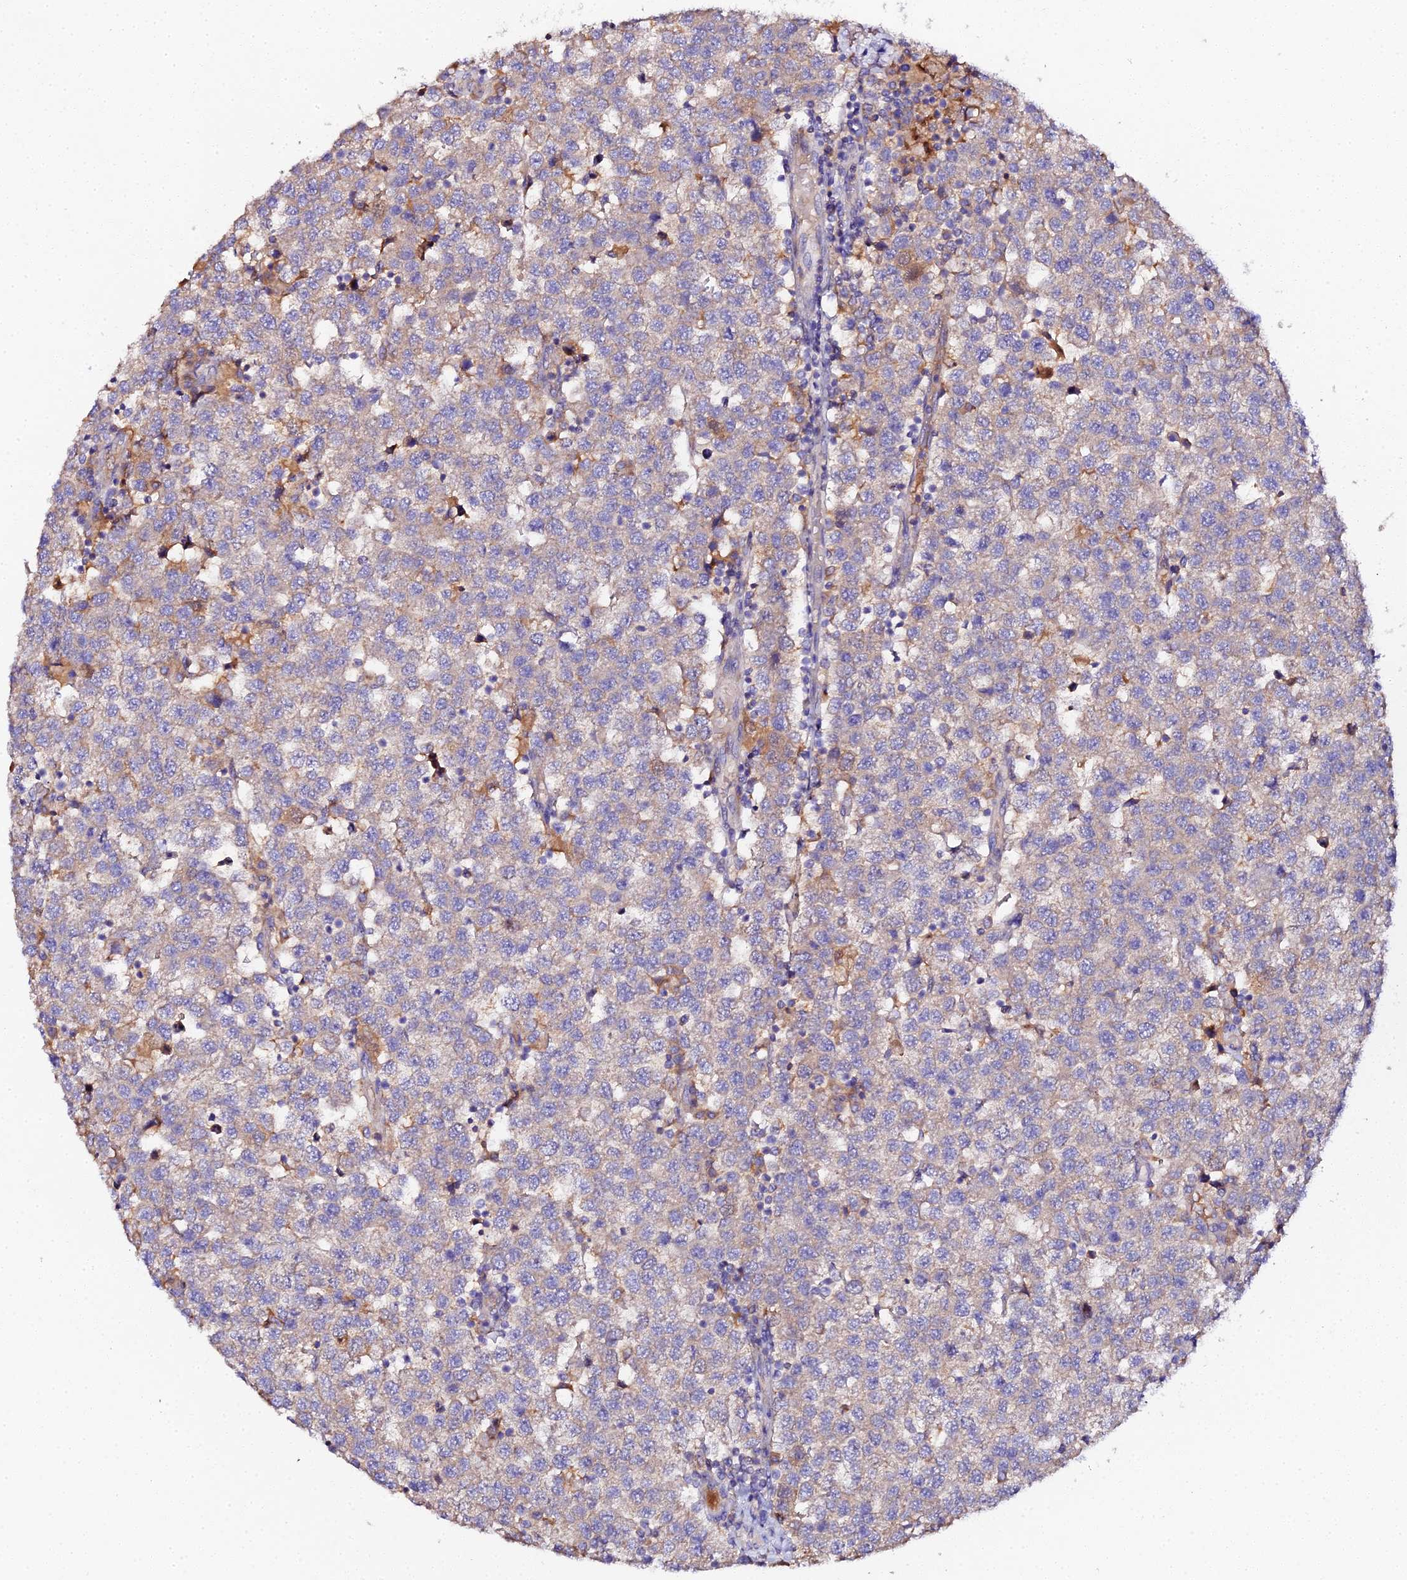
{"staining": {"intensity": "moderate", "quantity": "<25%", "location": "cytoplasmic/membranous"}, "tissue": "testis cancer", "cell_type": "Tumor cells", "image_type": "cancer", "snomed": [{"axis": "morphology", "description": "Seminoma, NOS"}, {"axis": "topography", "description": "Testis"}], "caption": "IHC photomicrograph of human seminoma (testis) stained for a protein (brown), which shows low levels of moderate cytoplasmic/membranous positivity in about <25% of tumor cells.", "gene": "SCX", "patient": {"sex": "male", "age": 34}}